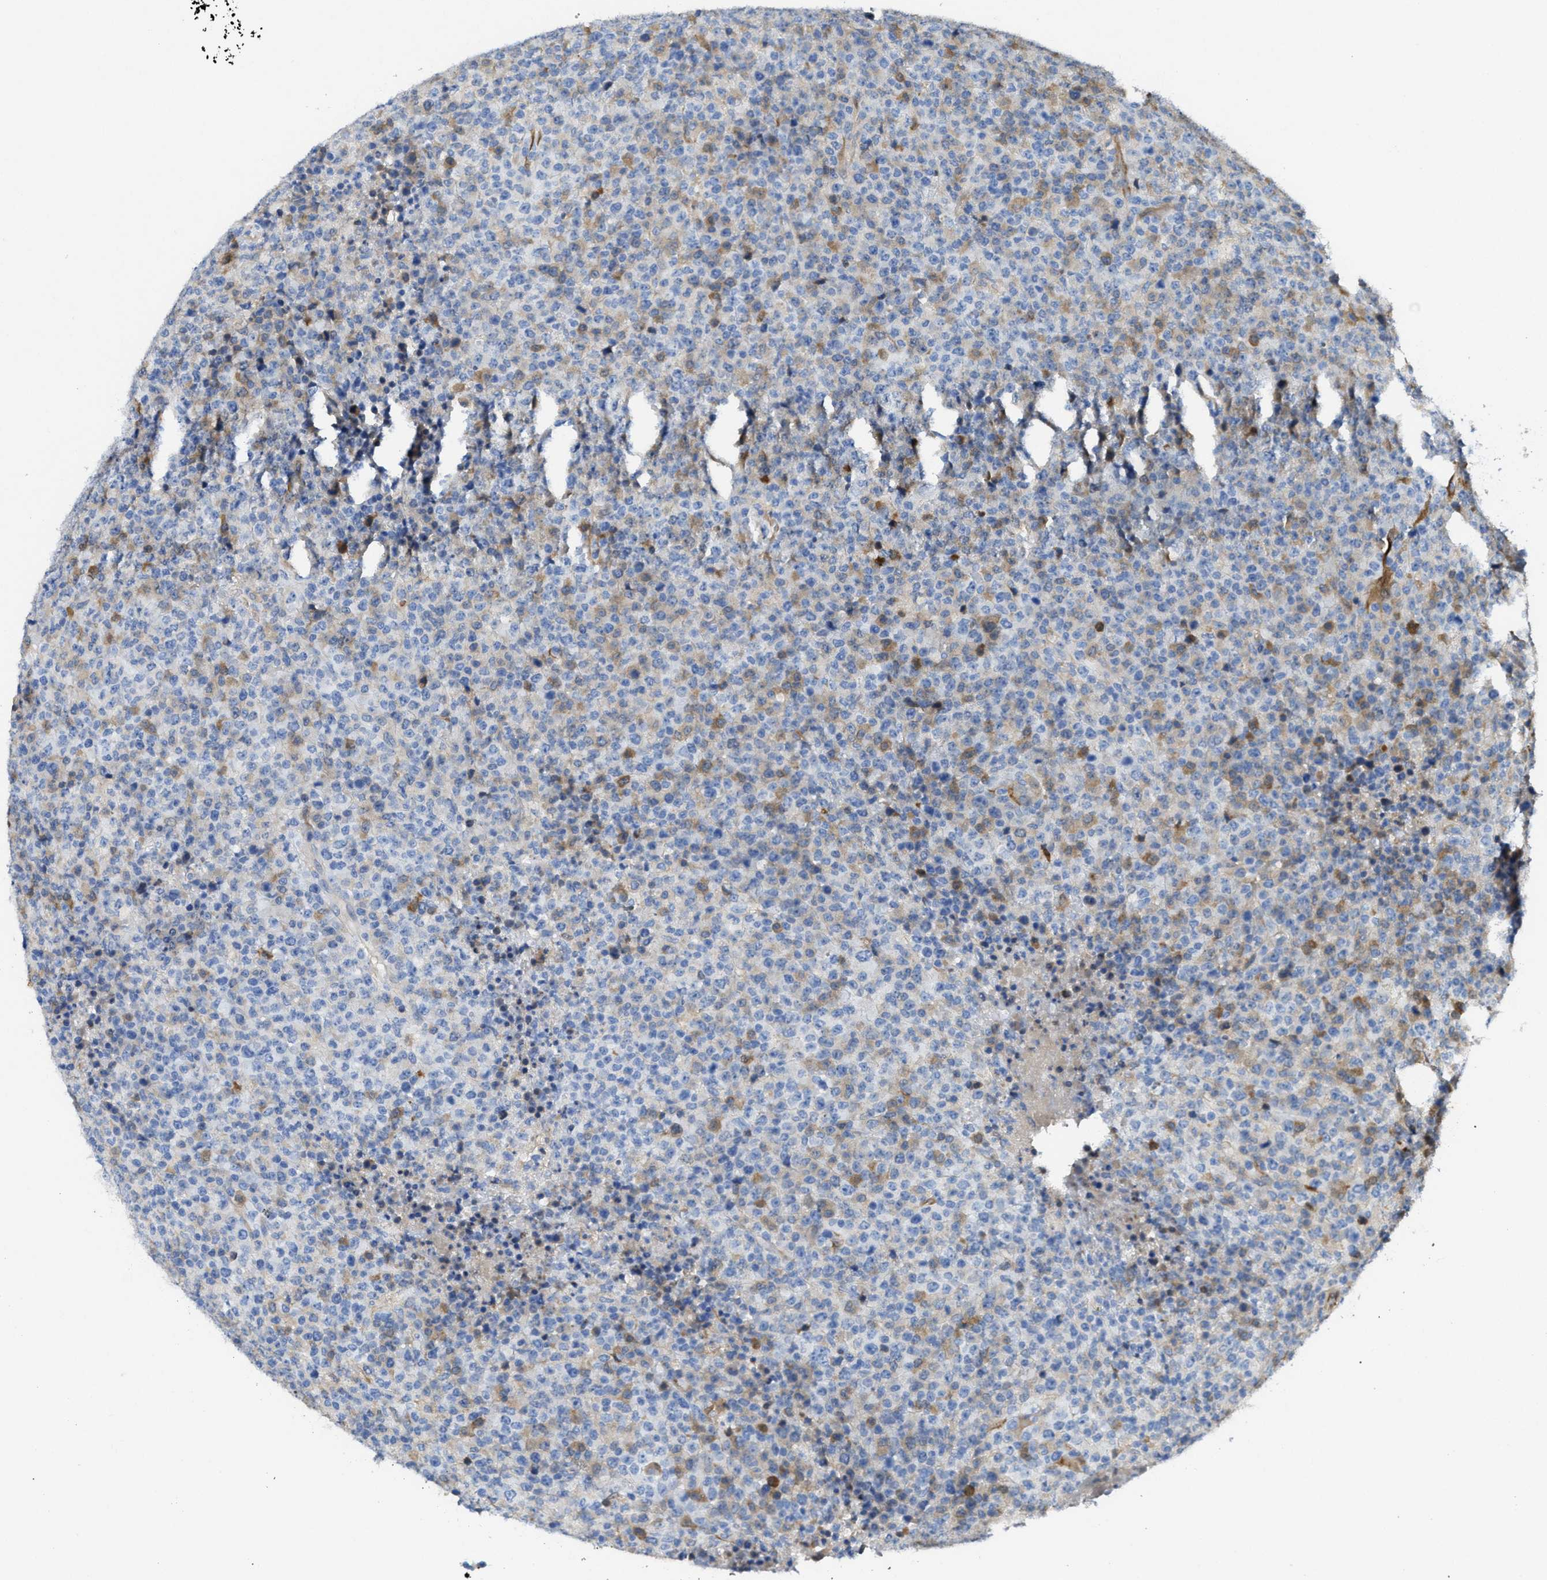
{"staining": {"intensity": "weak", "quantity": "<25%", "location": "cytoplasmic/membranous"}, "tissue": "lymphoma", "cell_type": "Tumor cells", "image_type": "cancer", "snomed": [{"axis": "morphology", "description": "Malignant lymphoma, non-Hodgkin's type, High grade"}, {"axis": "topography", "description": "Lymph node"}], "caption": "Lymphoma was stained to show a protein in brown. There is no significant staining in tumor cells.", "gene": "ASS1", "patient": {"sex": "male", "age": 13}}